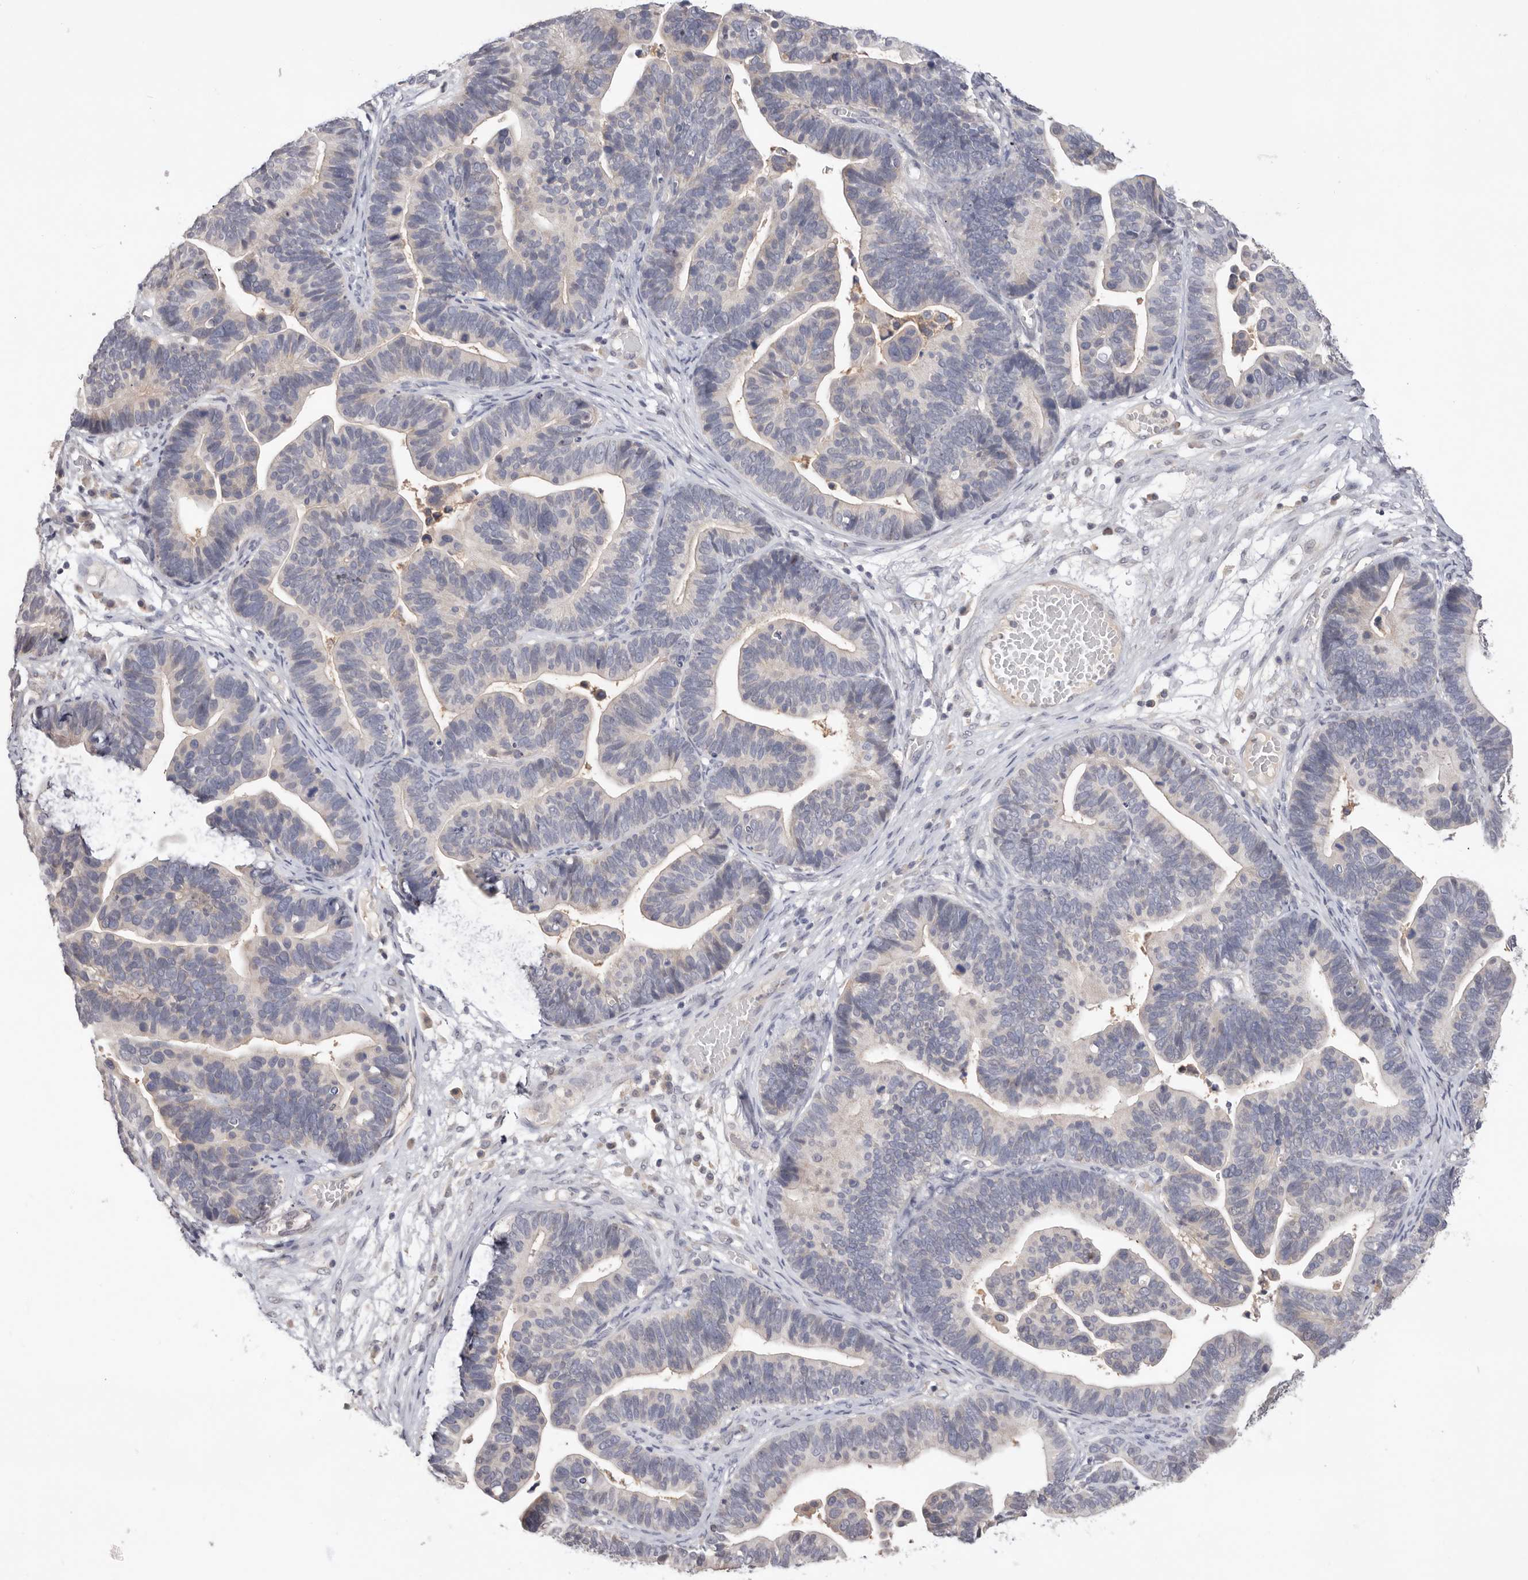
{"staining": {"intensity": "negative", "quantity": "none", "location": "none"}, "tissue": "ovarian cancer", "cell_type": "Tumor cells", "image_type": "cancer", "snomed": [{"axis": "morphology", "description": "Cystadenocarcinoma, serous, NOS"}, {"axis": "topography", "description": "Ovary"}], "caption": "Immunohistochemical staining of human ovarian cancer (serous cystadenocarcinoma) reveals no significant staining in tumor cells.", "gene": "DOP1A", "patient": {"sex": "female", "age": 56}}